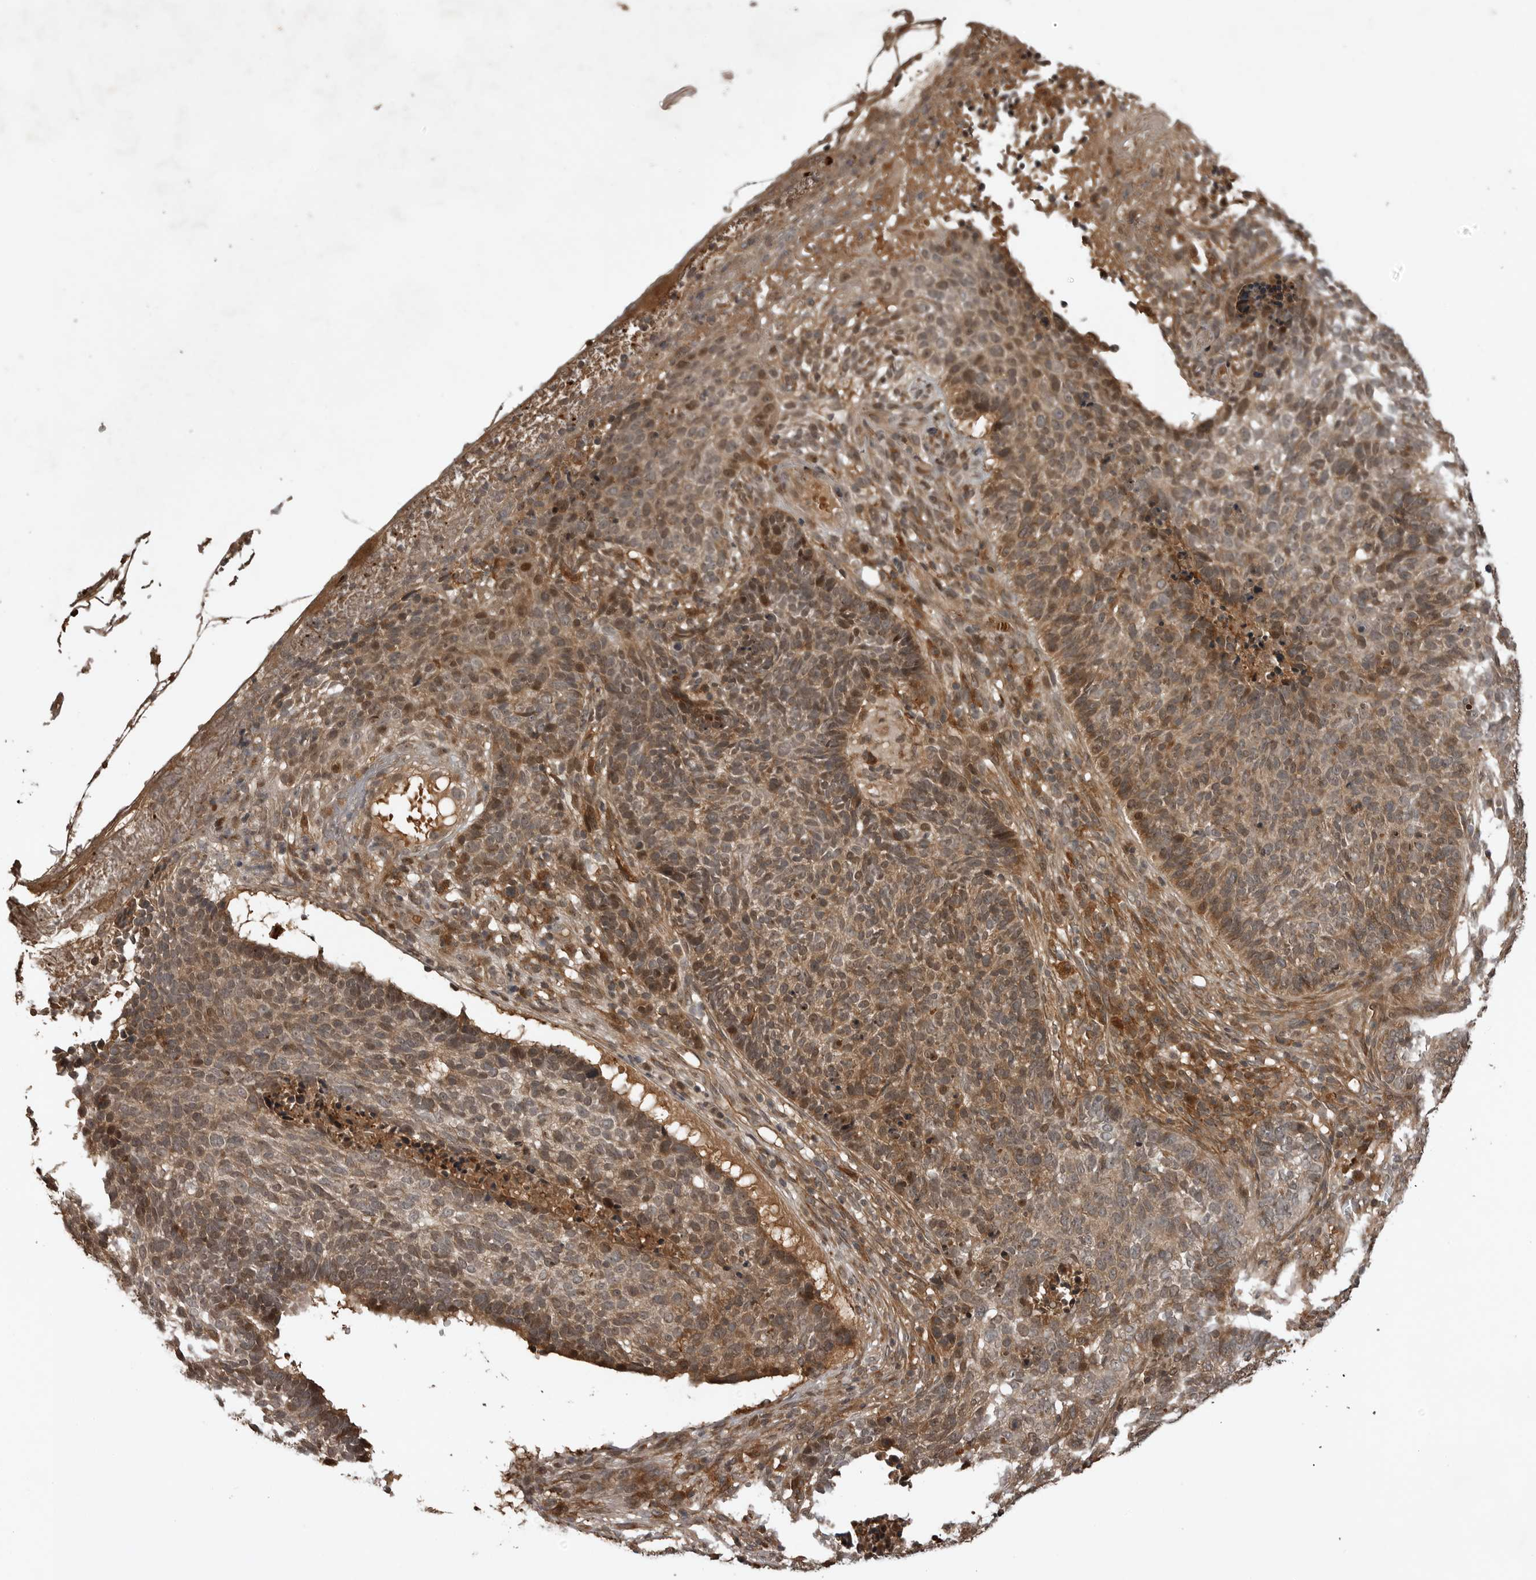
{"staining": {"intensity": "moderate", "quantity": ">75%", "location": "cytoplasmic/membranous,nuclear"}, "tissue": "skin cancer", "cell_type": "Tumor cells", "image_type": "cancer", "snomed": [{"axis": "morphology", "description": "Basal cell carcinoma"}, {"axis": "topography", "description": "Skin"}], "caption": "Protein analysis of skin basal cell carcinoma tissue reveals moderate cytoplasmic/membranous and nuclear staining in approximately >75% of tumor cells. The protein of interest is stained brown, and the nuclei are stained in blue (DAB (3,3'-diaminobenzidine) IHC with brightfield microscopy, high magnification).", "gene": "AKAP7", "patient": {"sex": "male", "age": 85}}